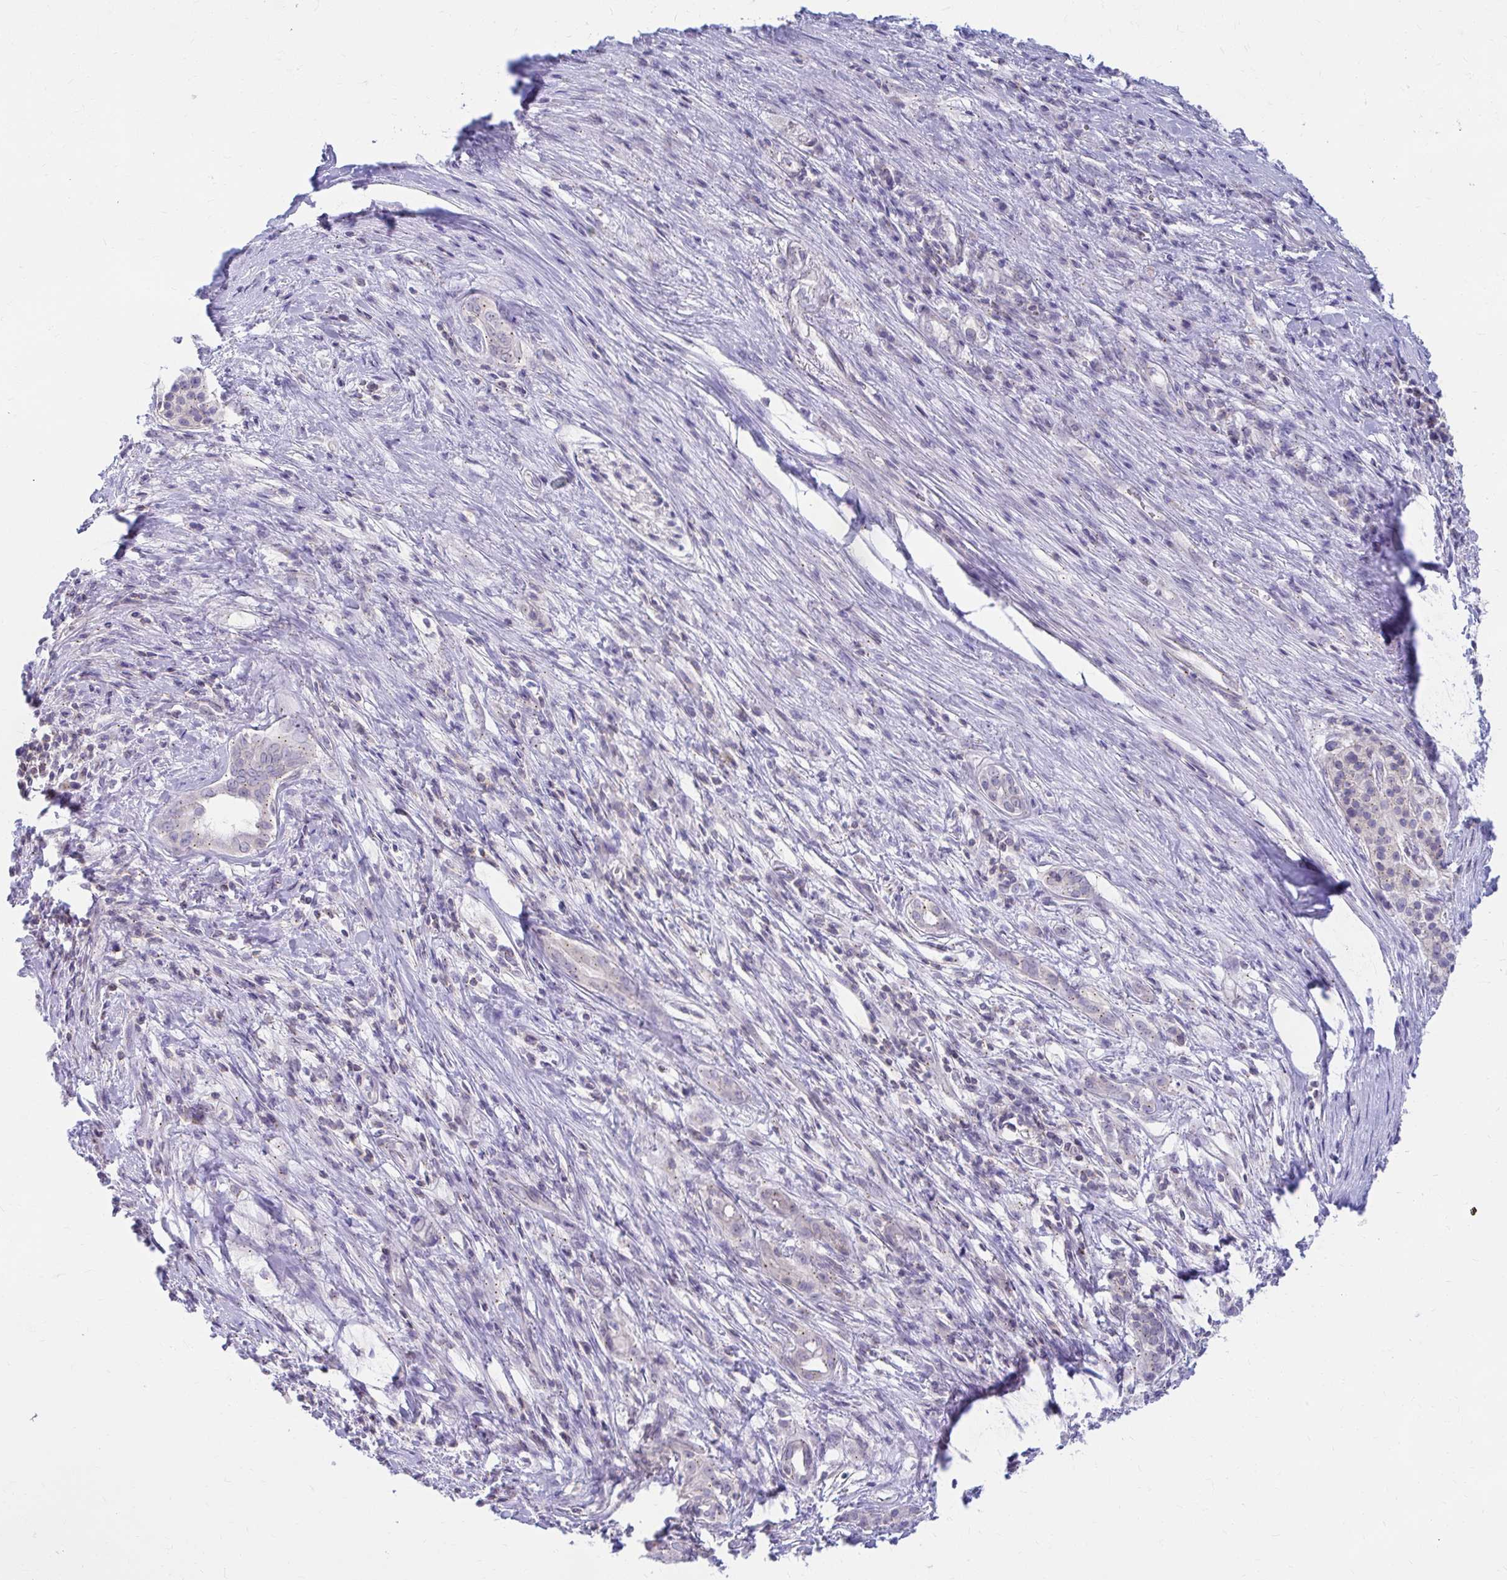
{"staining": {"intensity": "weak", "quantity": "25%-75%", "location": "cytoplasmic/membranous"}, "tissue": "pancreatic cancer", "cell_type": "Tumor cells", "image_type": "cancer", "snomed": [{"axis": "morphology", "description": "Adenocarcinoma, NOS"}, {"axis": "topography", "description": "Pancreas"}], "caption": "A photomicrograph of human pancreatic cancer stained for a protein displays weak cytoplasmic/membranous brown staining in tumor cells.", "gene": "RADIL", "patient": {"sex": "male", "age": 63}}